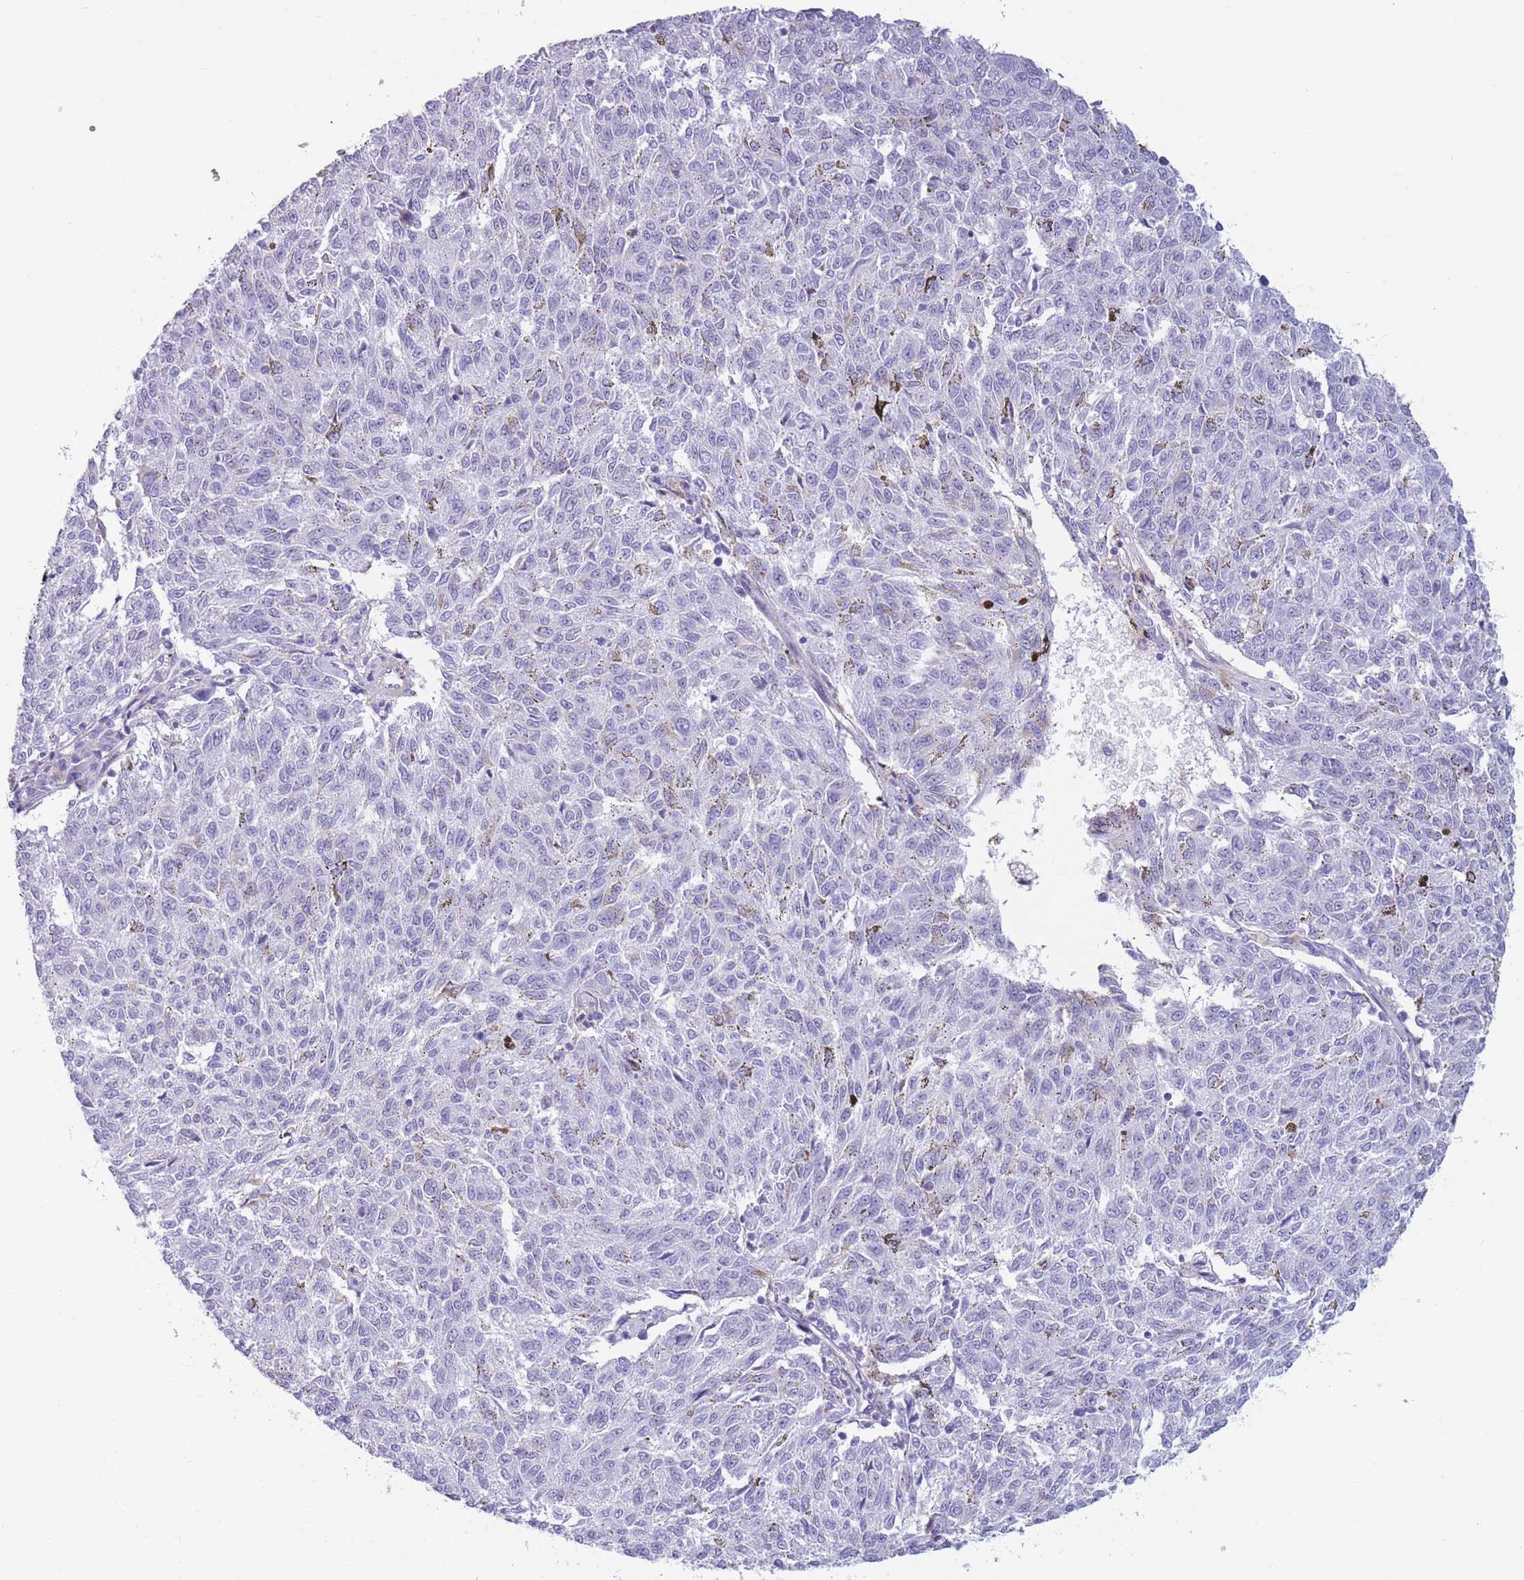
{"staining": {"intensity": "negative", "quantity": "none", "location": "none"}, "tissue": "melanoma", "cell_type": "Tumor cells", "image_type": "cancer", "snomed": [{"axis": "morphology", "description": "Malignant melanoma, NOS"}, {"axis": "topography", "description": "Skin"}], "caption": "An immunohistochemistry (IHC) histopathology image of melanoma is shown. There is no staining in tumor cells of melanoma.", "gene": "TNFSF11", "patient": {"sex": "female", "age": 72}}